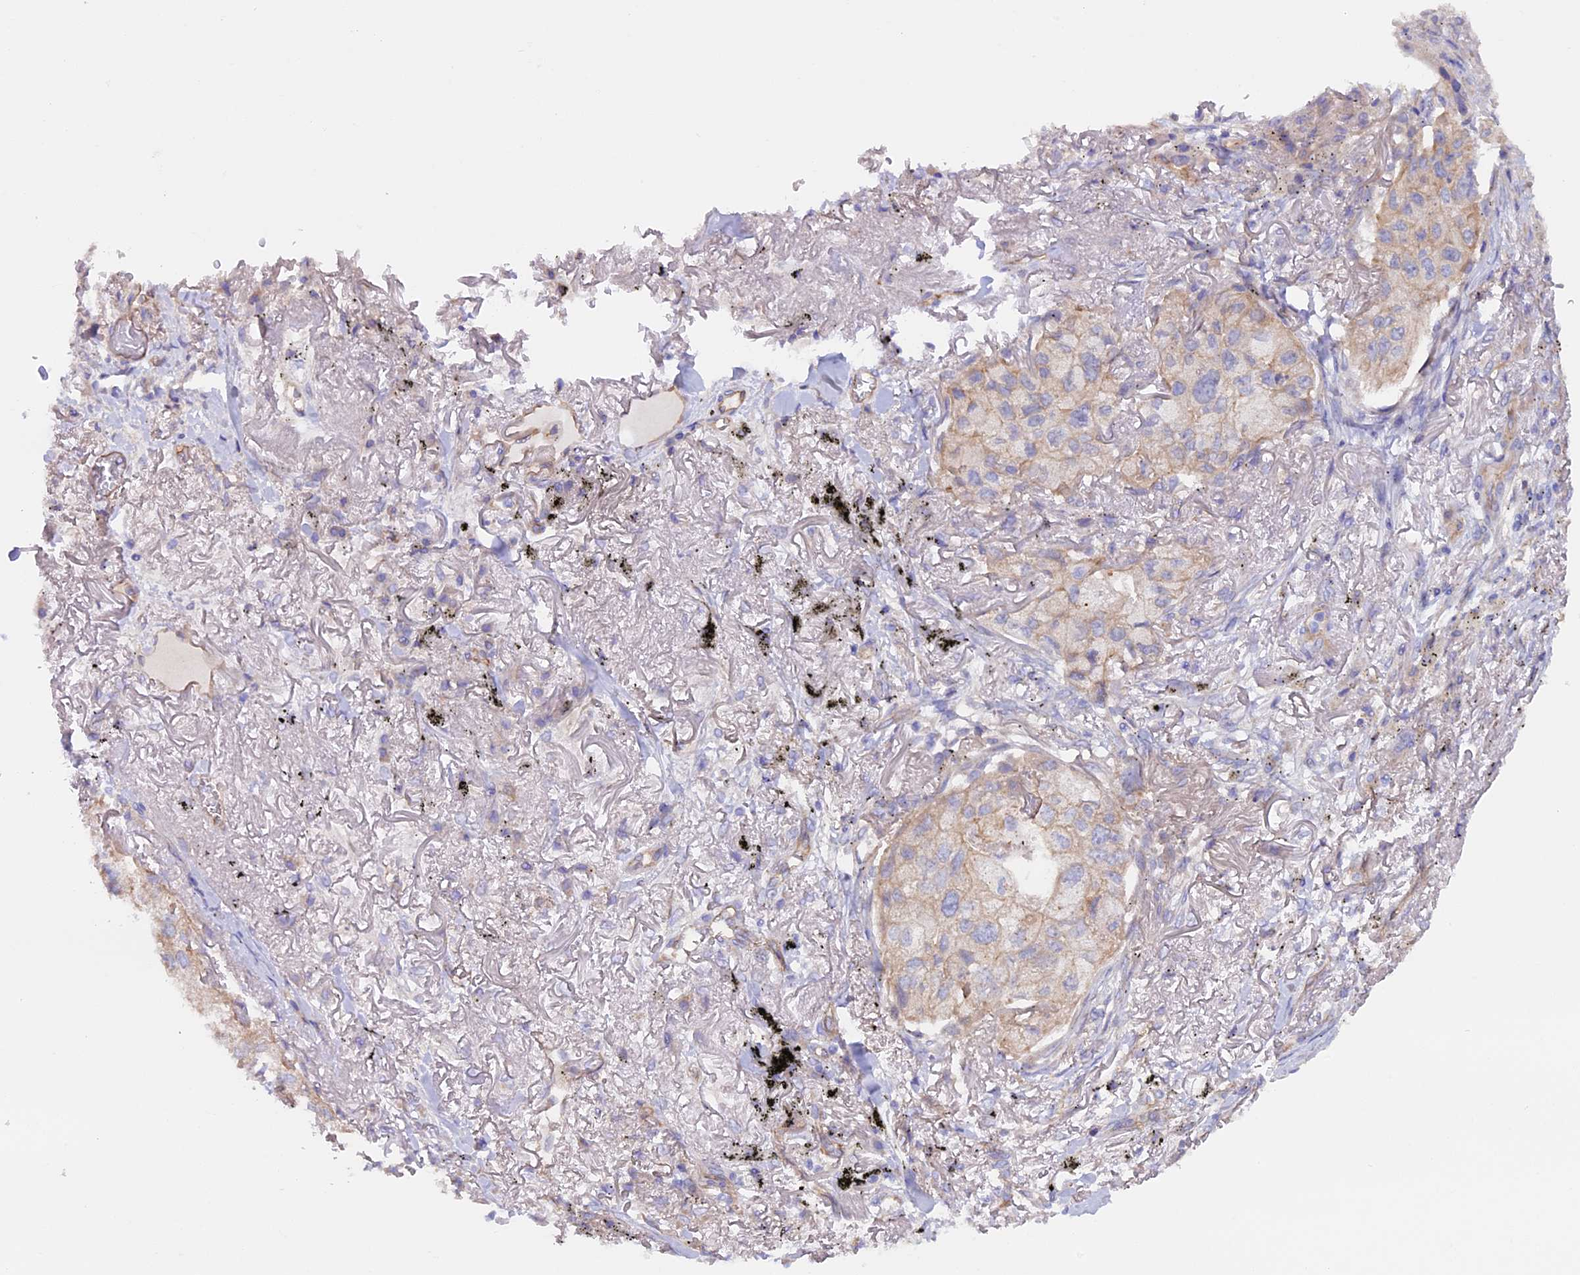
{"staining": {"intensity": "weak", "quantity": "<25%", "location": "cytoplasmic/membranous"}, "tissue": "lung cancer", "cell_type": "Tumor cells", "image_type": "cancer", "snomed": [{"axis": "morphology", "description": "Adenocarcinoma, NOS"}, {"axis": "topography", "description": "Lung"}], "caption": "This is an immunohistochemistry (IHC) photomicrograph of human lung cancer (adenocarcinoma). There is no expression in tumor cells.", "gene": "DUS3L", "patient": {"sex": "male", "age": 65}}